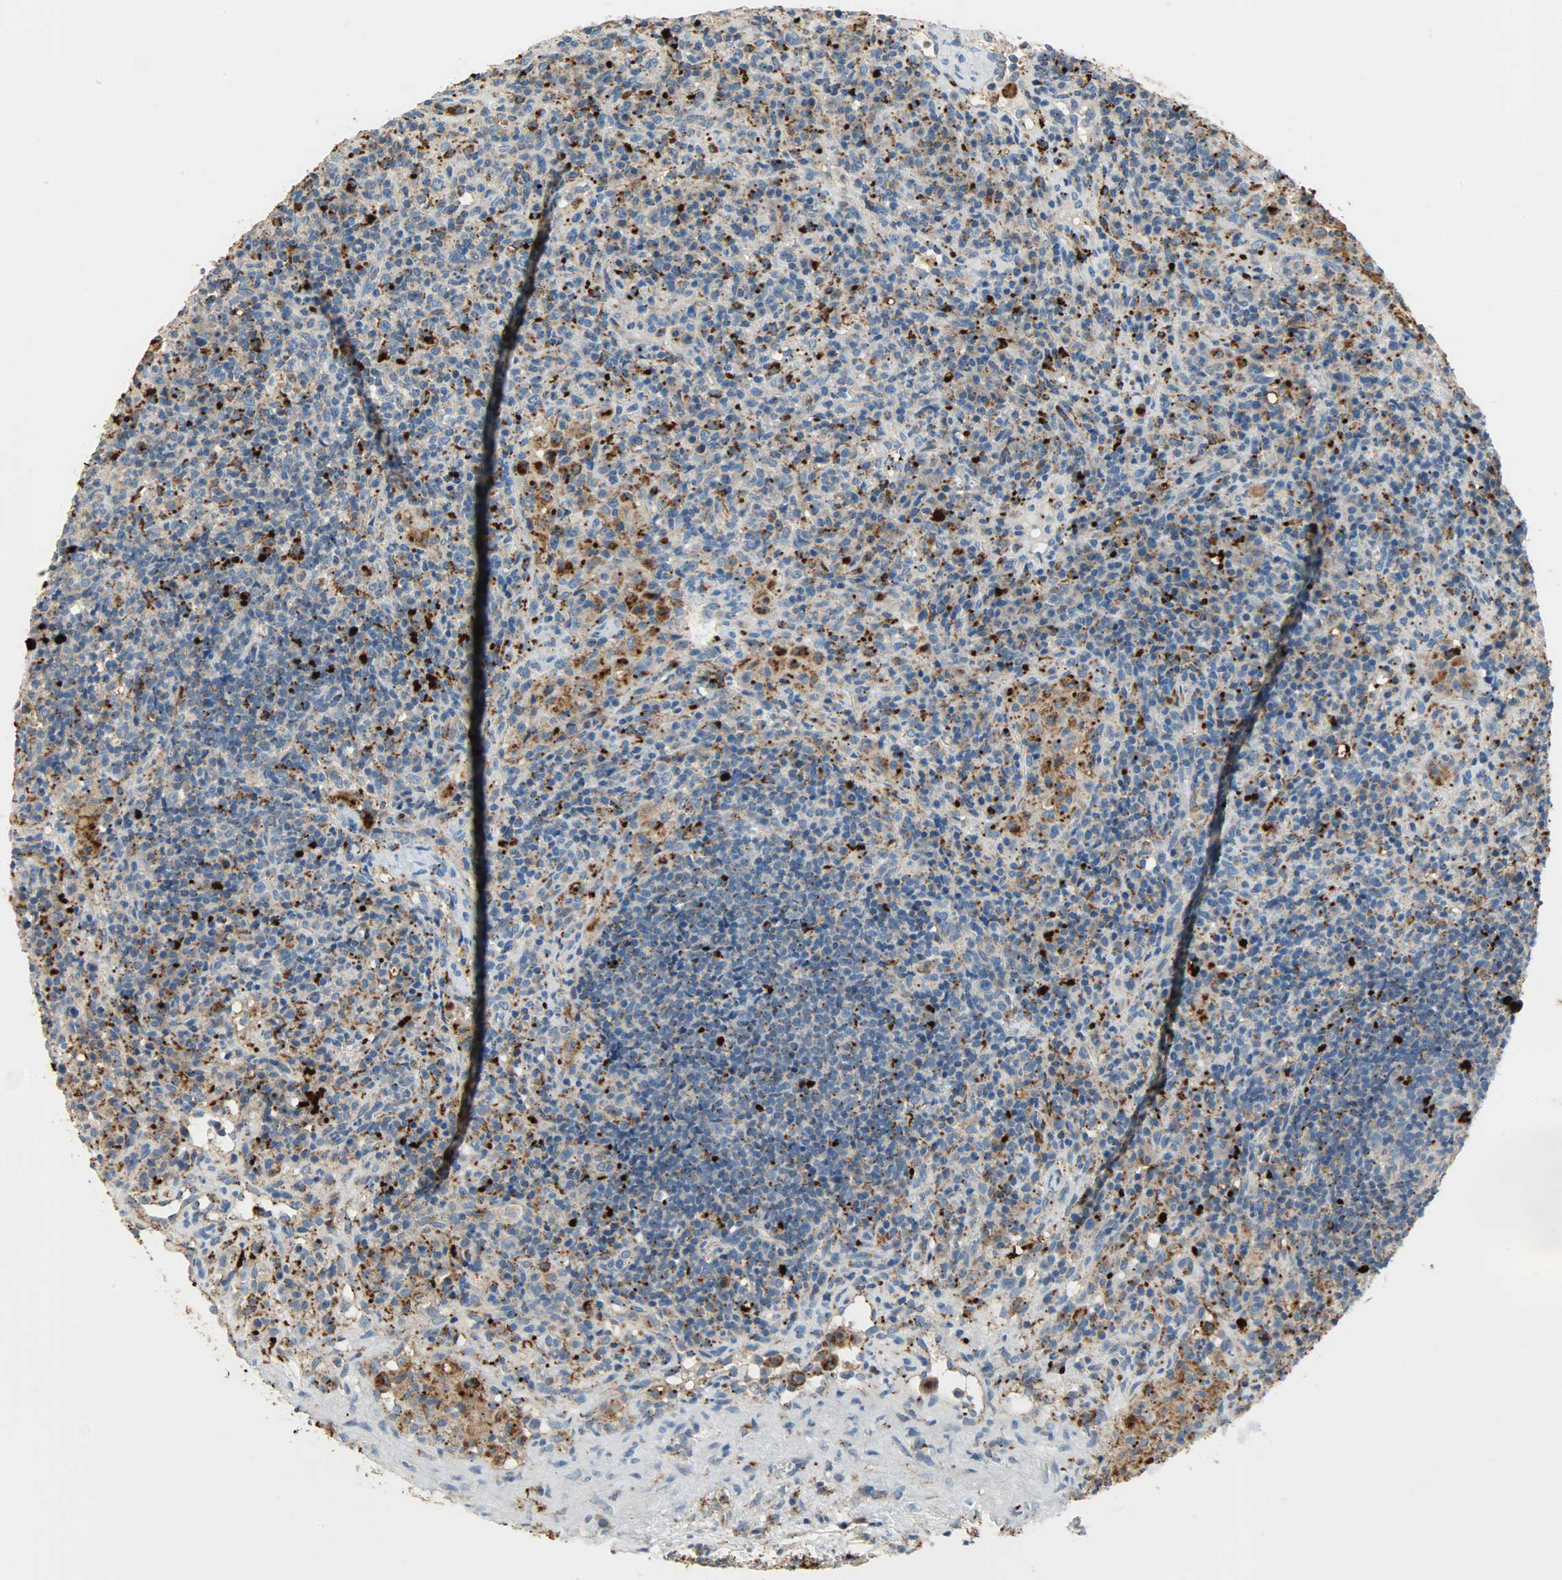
{"staining": {"intensity": "strong", "quantity": "25%-75%", "location": "cytoplasmic/membranous"}, "tissue": "lymphoma", "cell_type": "Tumor cells", "image_type": "cancer", "snomed": [{"axis": "morphology", "description": "Hodgkin's disease, NOS"}, {"axis": "topography", "description": "Lymph node"}], "caption": "Strong cytoplasmic/membranous expression is appreciated in about 25%-75% of tumor cells in lymphoma.", "gene": "ASAH1", "patient": {"sex": "male", "age": 65}}